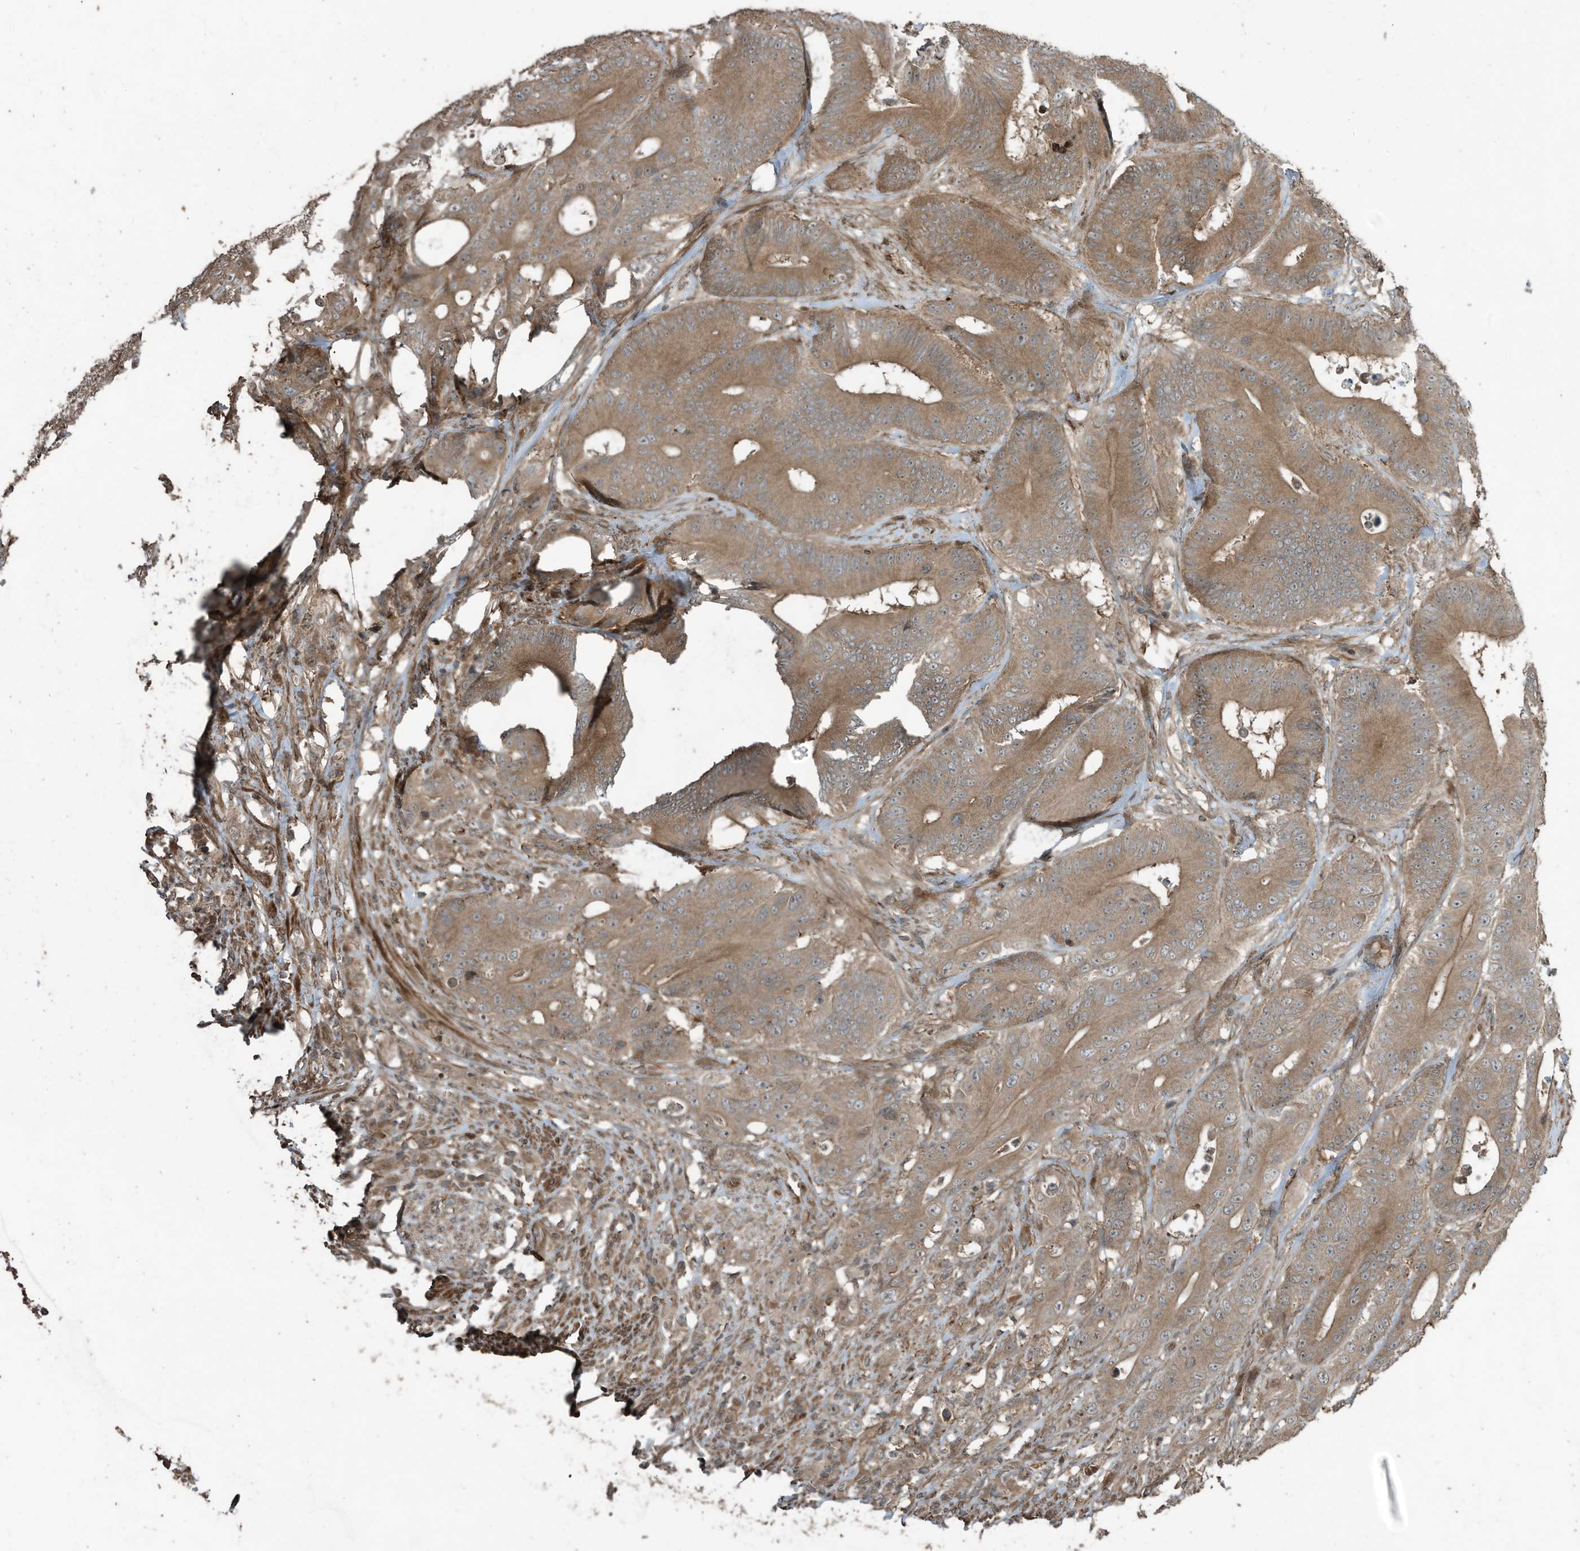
{"staining": {"intensity": "moderate", "quantity": ">75%", "location": "cytoplasmic/membranous"}, "tissue": "colorectal cancer", "cell_type": "Tumor cells", "image_type": "cancer", "snomed": [{"axis": "morphology", "description": "Adenocarcinoma, NOS"}, {"axis": "topography", "description": "Colon"}], "caption": "Immunohistochemical staining of colorectal adenocarcinoma reveals moderate cytoplasmic/membranous protein staining in approximately >75% of tumor cells.", "gene": "ZNF653", "patient": {"sex": "male", "age": 83}}